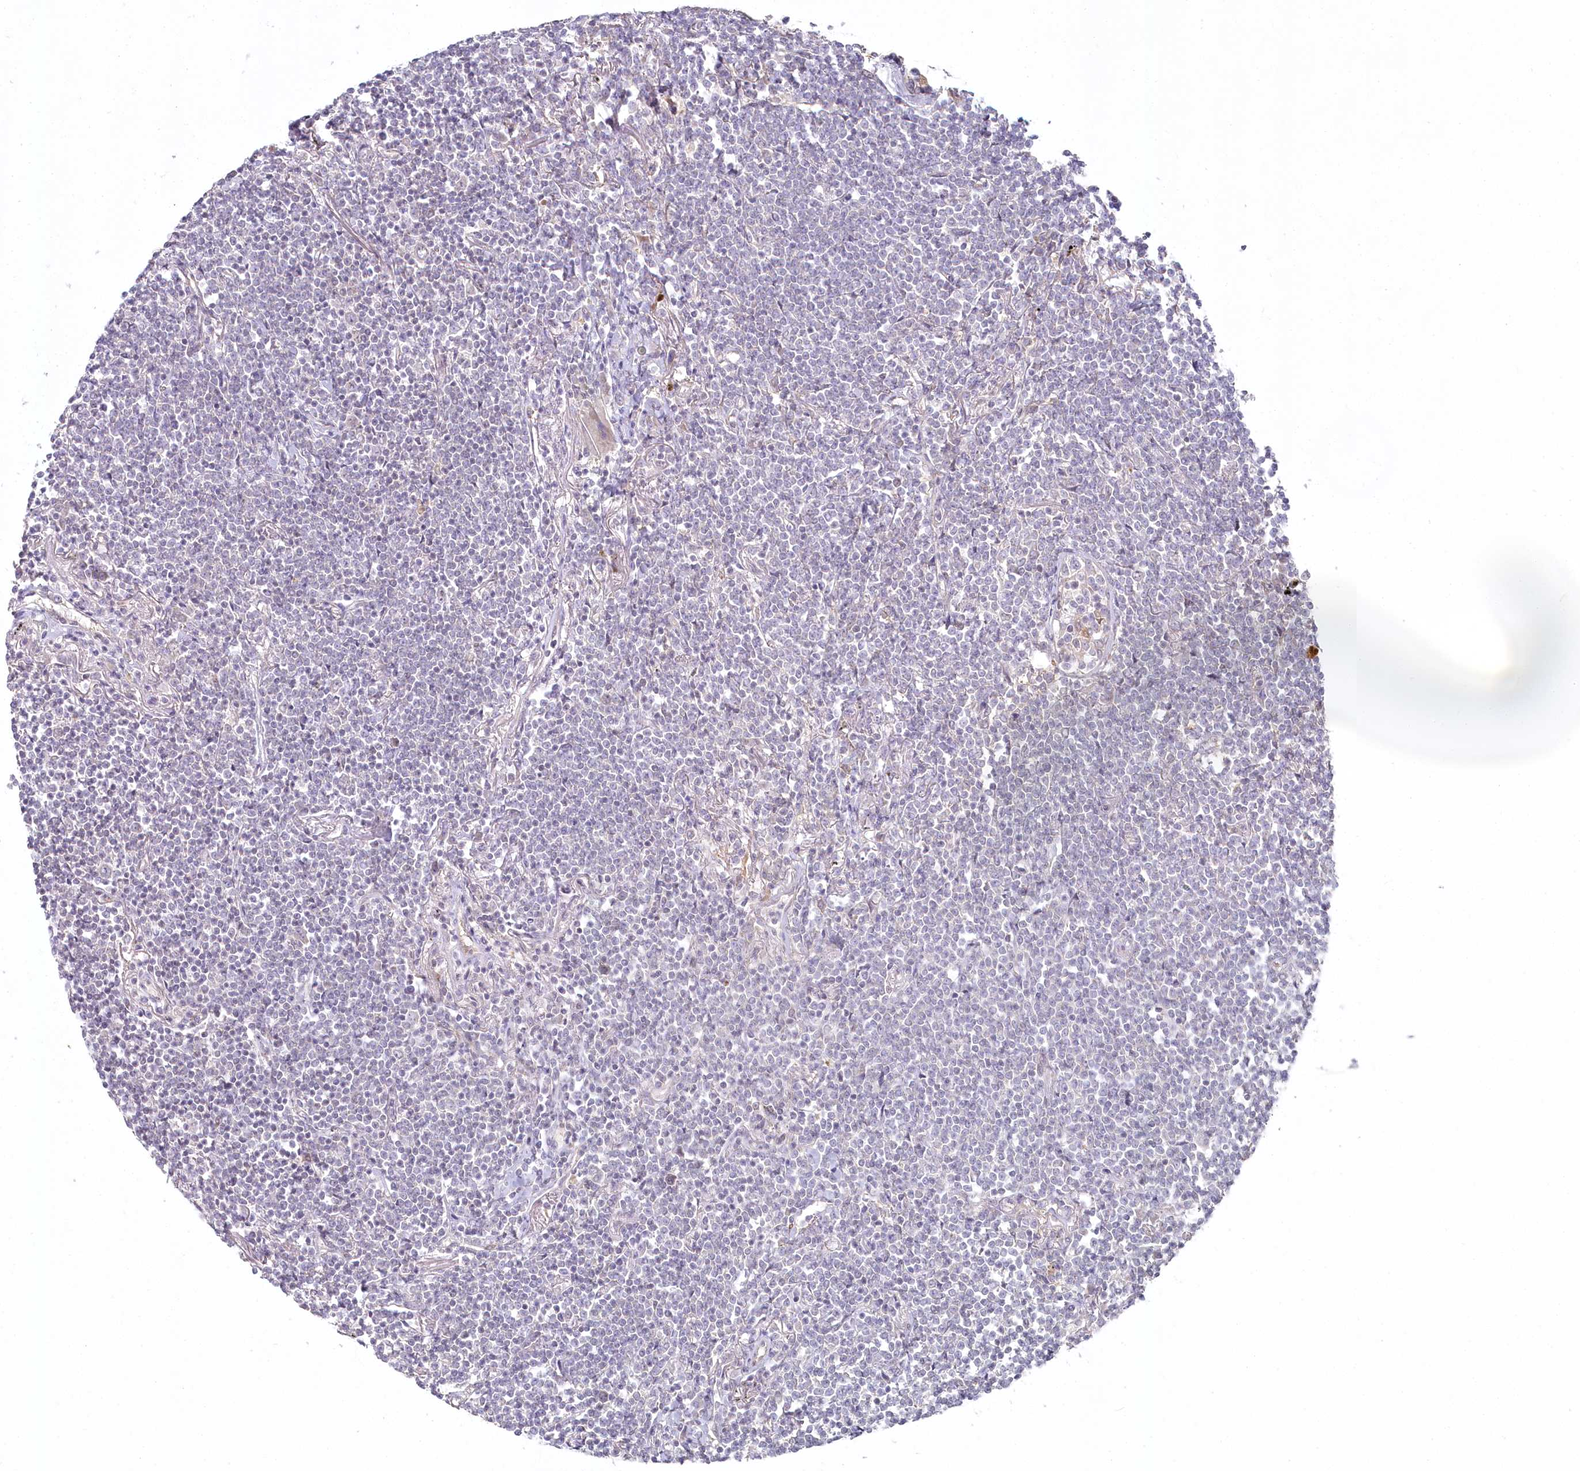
{"staining": {"intensity": "negative", "quantity": "none", "location": "none"}, "tissue": "lymphoma", "cell_type": "Tumor cells", "image_type": "cancer", "snomed": [{"axis": "morphology", "description": "Malignant lymphoma, non-Hodgkin's type, Low grade"}, {"axis": "topography", "description": "Lung"}], "caption": "Tumor cells are negative for brown protein staining in lymphoma.", "gene": "AAMDC", "patient": {"sex": "female", "age": 71}}